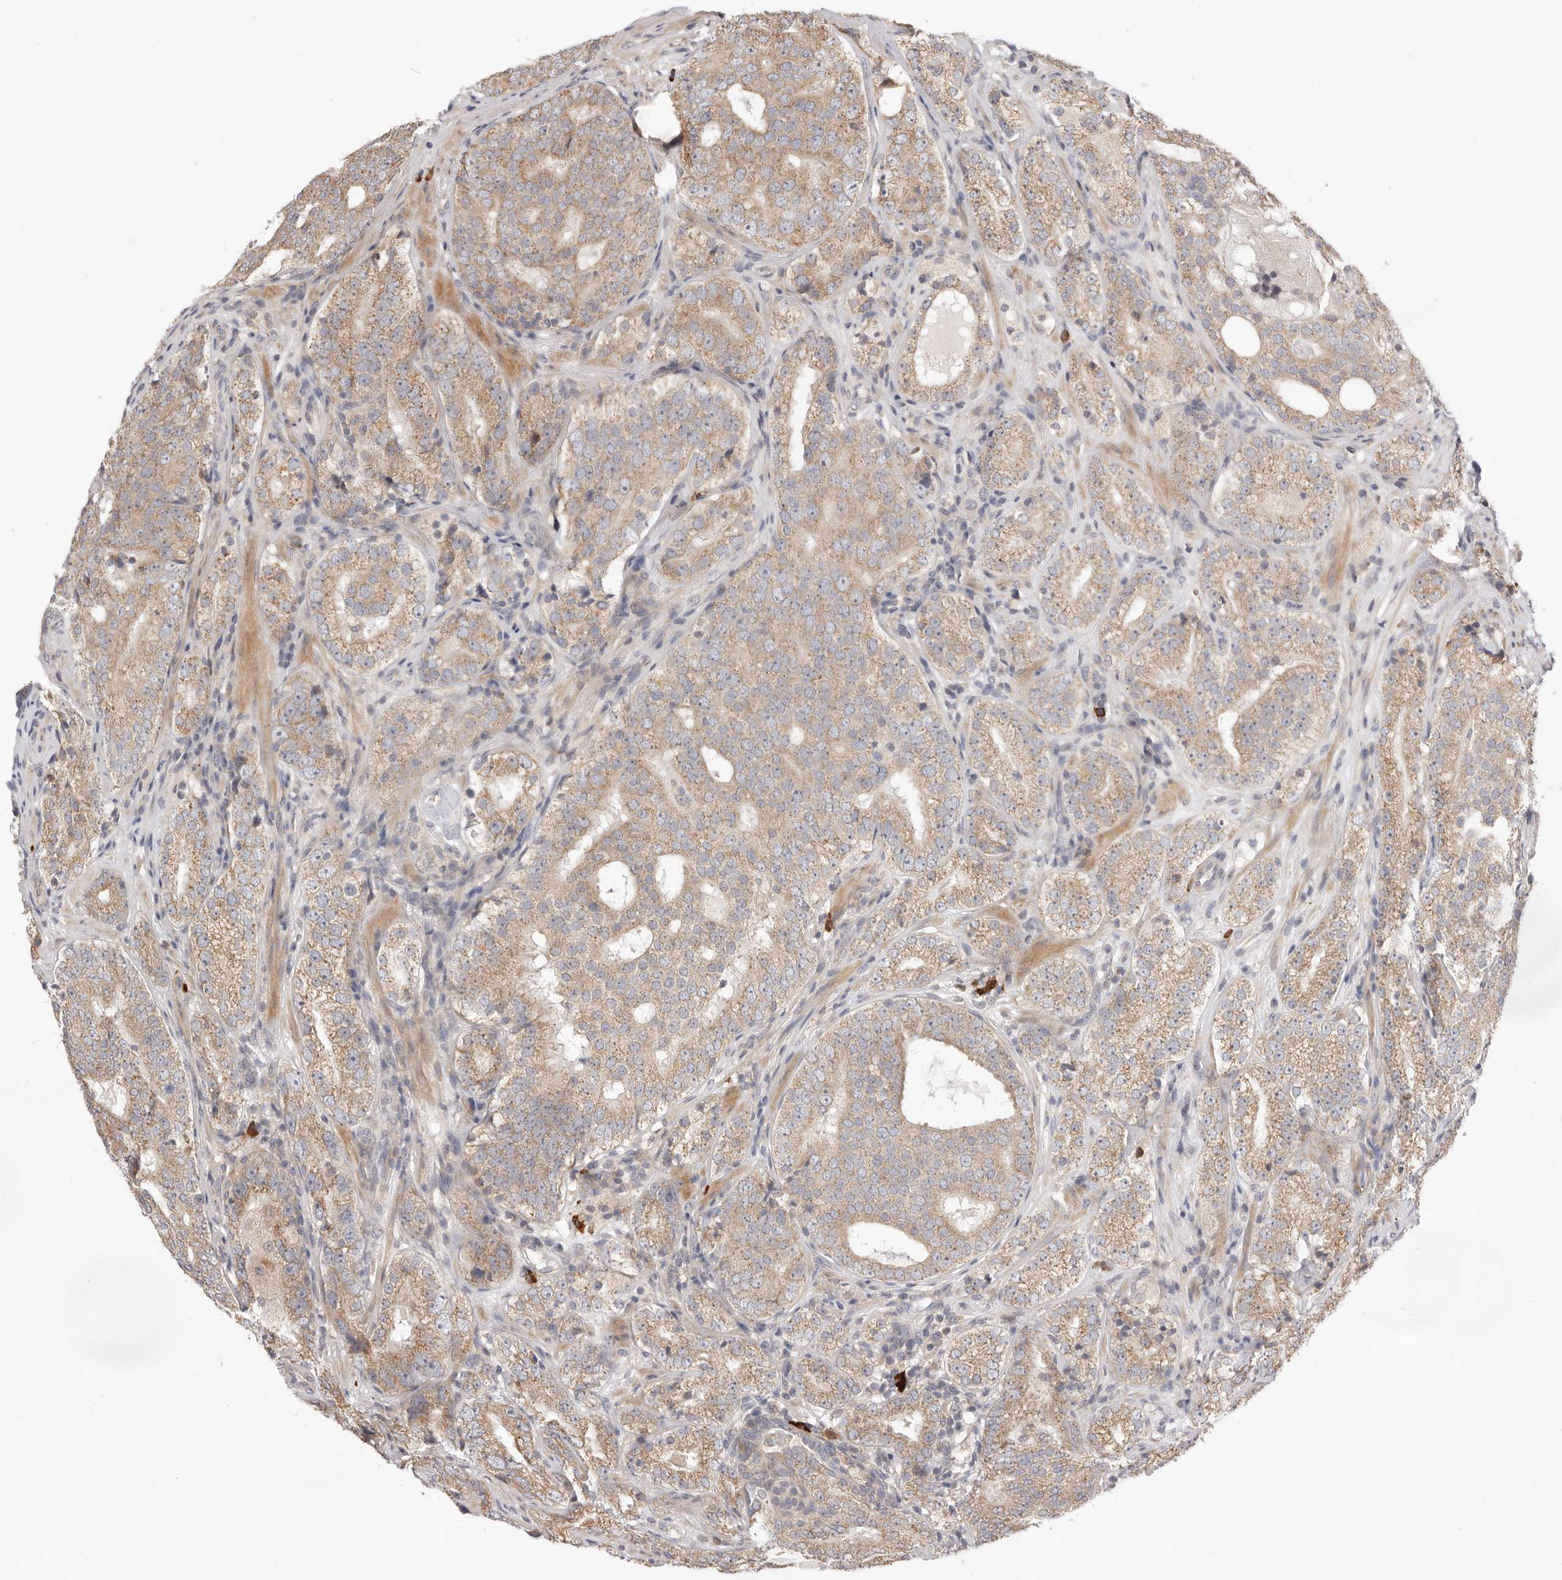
{"staining": {"intensity": "moderate", "quantity": ">75%", "location": "cytoplasmic/membranous"}, "tissue": "prostate cancer", "cell_type": "Tumor cells", "image_type": "cancer", "snomed": [{"axis": "morphology", "description": "Adenocarcinoma, High grade"}, {"axis": "topography", "description": "Prostate"}], "caption": "About >75% of tumor cells in human adenocarcinoma (high-grade) (prostate) show moderate cytoplasmic/membranous protein positivity as visualized by brown immunohistochemical staining.", "gene": "USH1C", "patient": {"sex": "male", "age": 56}}